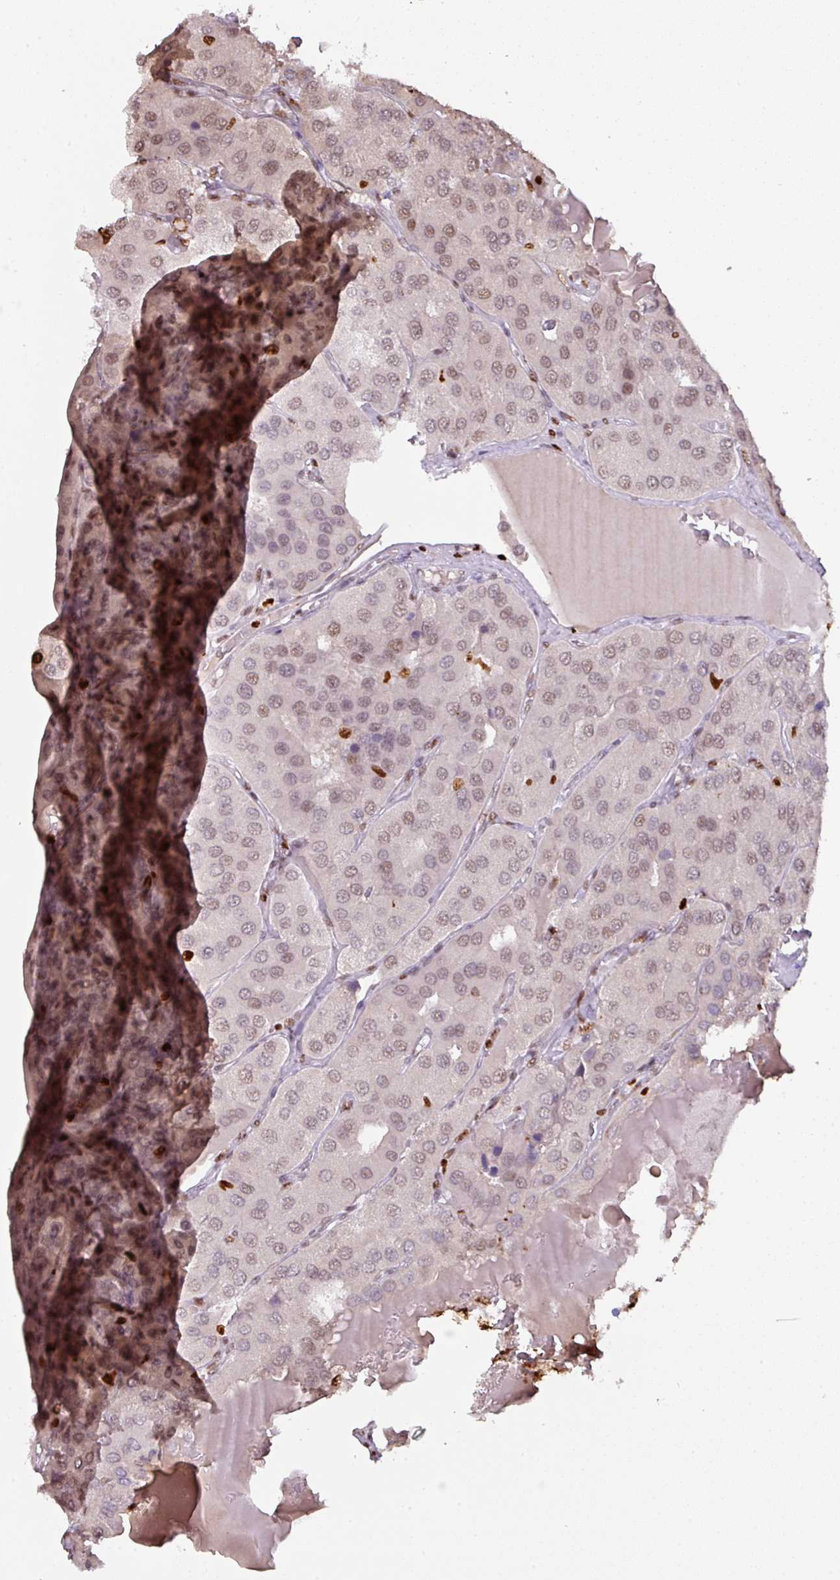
{"staining": {"intensity": "weak", "quantity": ">75%", "location": "nuclear"}, "tissue": "parathyroid gland", "cell_type": "Glandular cells", "image_type": "normal", "snomed": [{"axis": "morphology", "description": "Normal tissue, NOS"}, {"axis": "morphology", "description": "Adenoma, NOS"}, {"axis": "topography", "description": "Parathyroid gland"}], "caption": "Protein expression analysis of unremarkable parathyroid gland exhibits weak nuclear staining in approximately >75% of glandular cells.", "gene": "SAMHD1", "patient": {"sex": "female", "age": 86}}